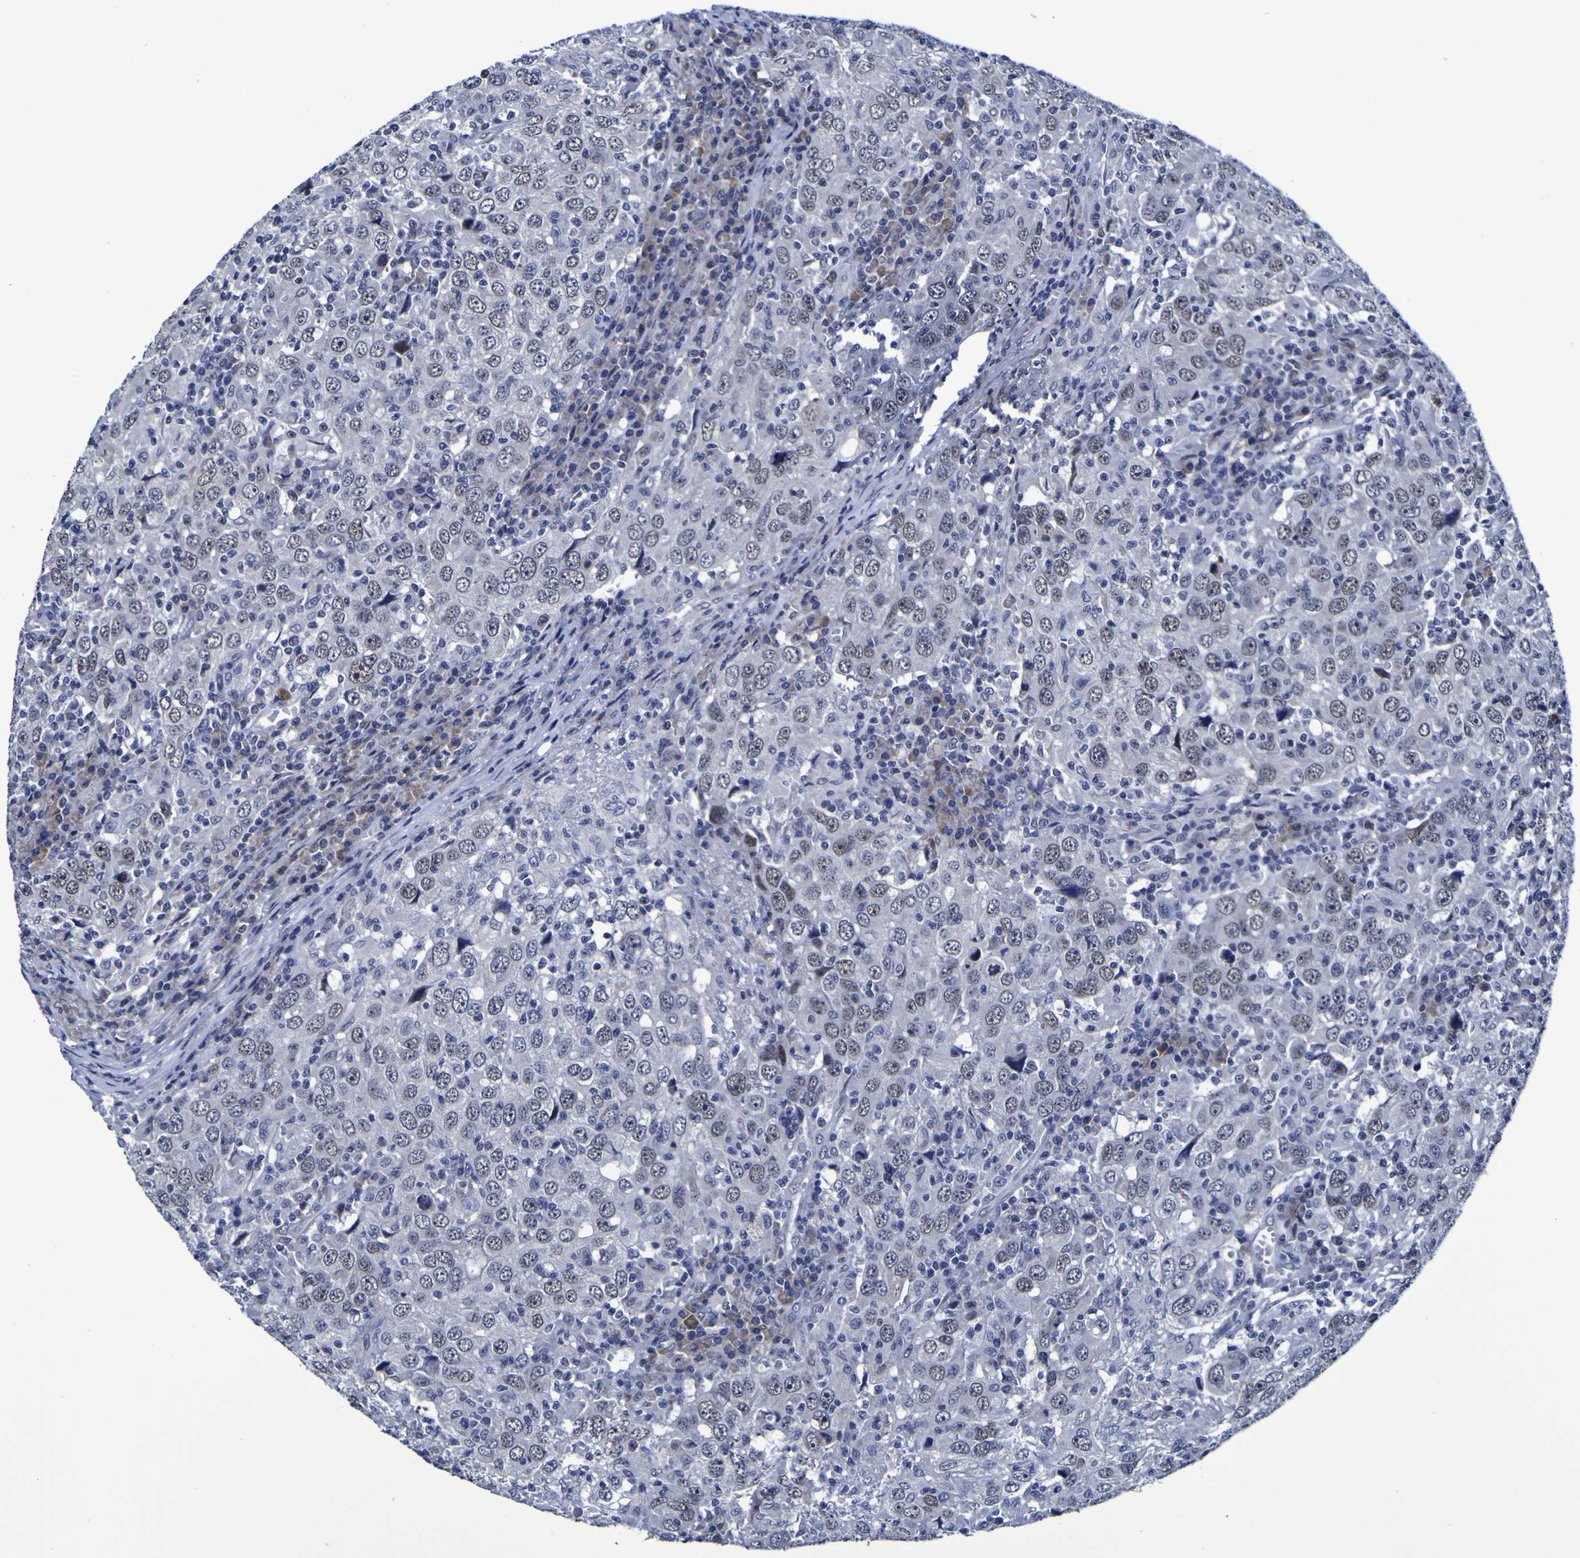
{"staining": {"intensity": "weak", "quantity": ">75%", "location": "nuclear"}, "tissue": "head and neck cancer", "cell_type": "Tumor cells", "image_type": "cancer", "snomed": [{"axis": "morphology", "description": "Adenocarcinoma, NOS"}, {"axis": "topography", "description": "Salivary gland"}, {"axis": "topography", "description": "Head-Neck"}], "caption": "Immunohistochemistry (IHC) (DAB) staining of human head and neck cancer displays weak nuclear protein expression in about >75% of tumor cells.", "gene": "MBD3", "patient": {"sex": "female", "age": 65}}